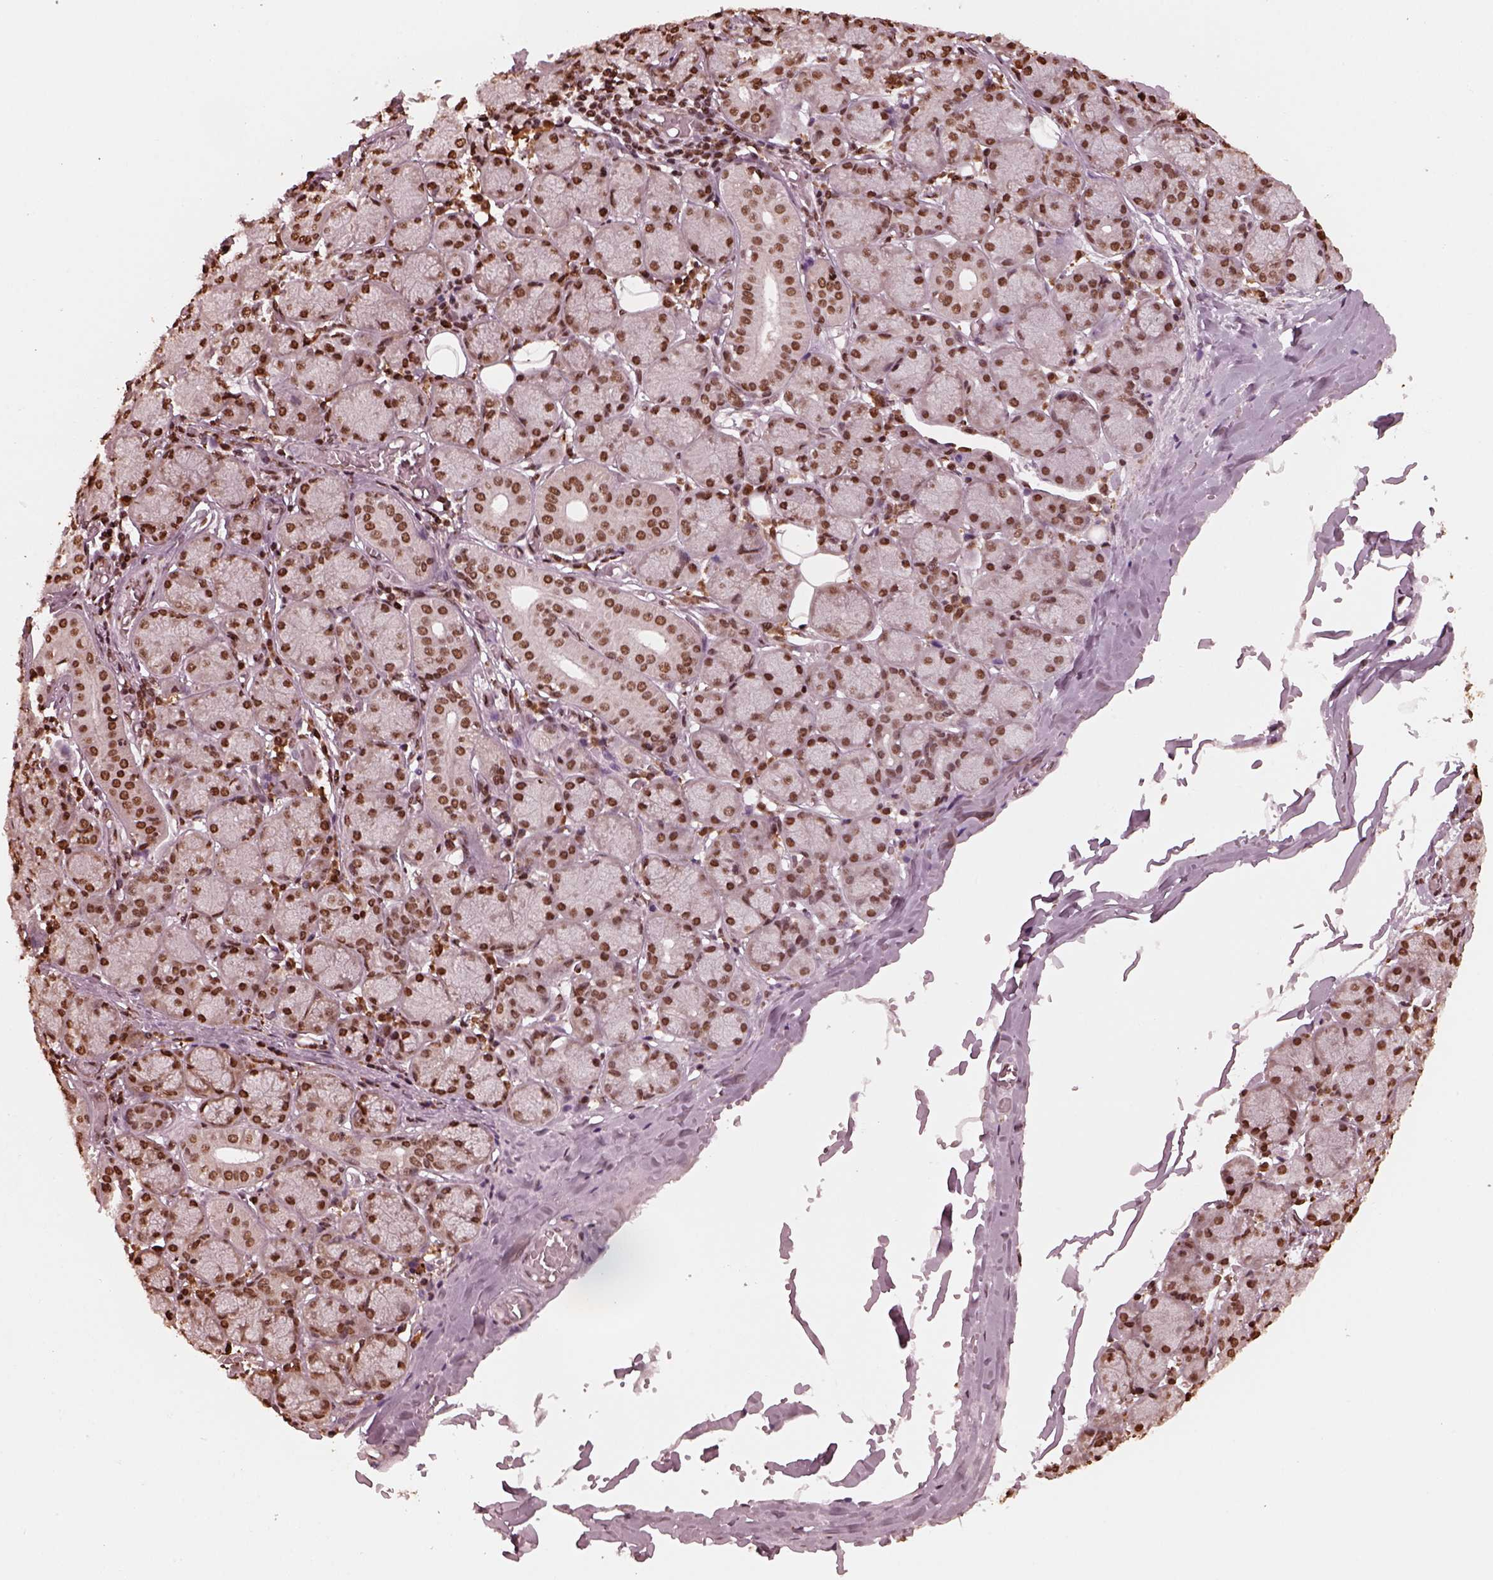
{"staining": {"intensity": "strong", "quantity": ">75%", "location": "nuclear"}, "tissue": "salivary gland", "cell_type": "Glandular cells", "image_type": "normal", "snomed": [{"axis": "morphology", "description": "Normal tissue, NOS"}, {"axis": "topography", "description": "Salivary gland"}, {"axis": "topography", "description": "Peripheral nerve tissue"}], "caption": "Unremarkable salivary gland displays strong nuclear expression in approximately >75% of glandular cells.", "gene": "NSD1", "patient": {"sex": "female", "age": 24}}